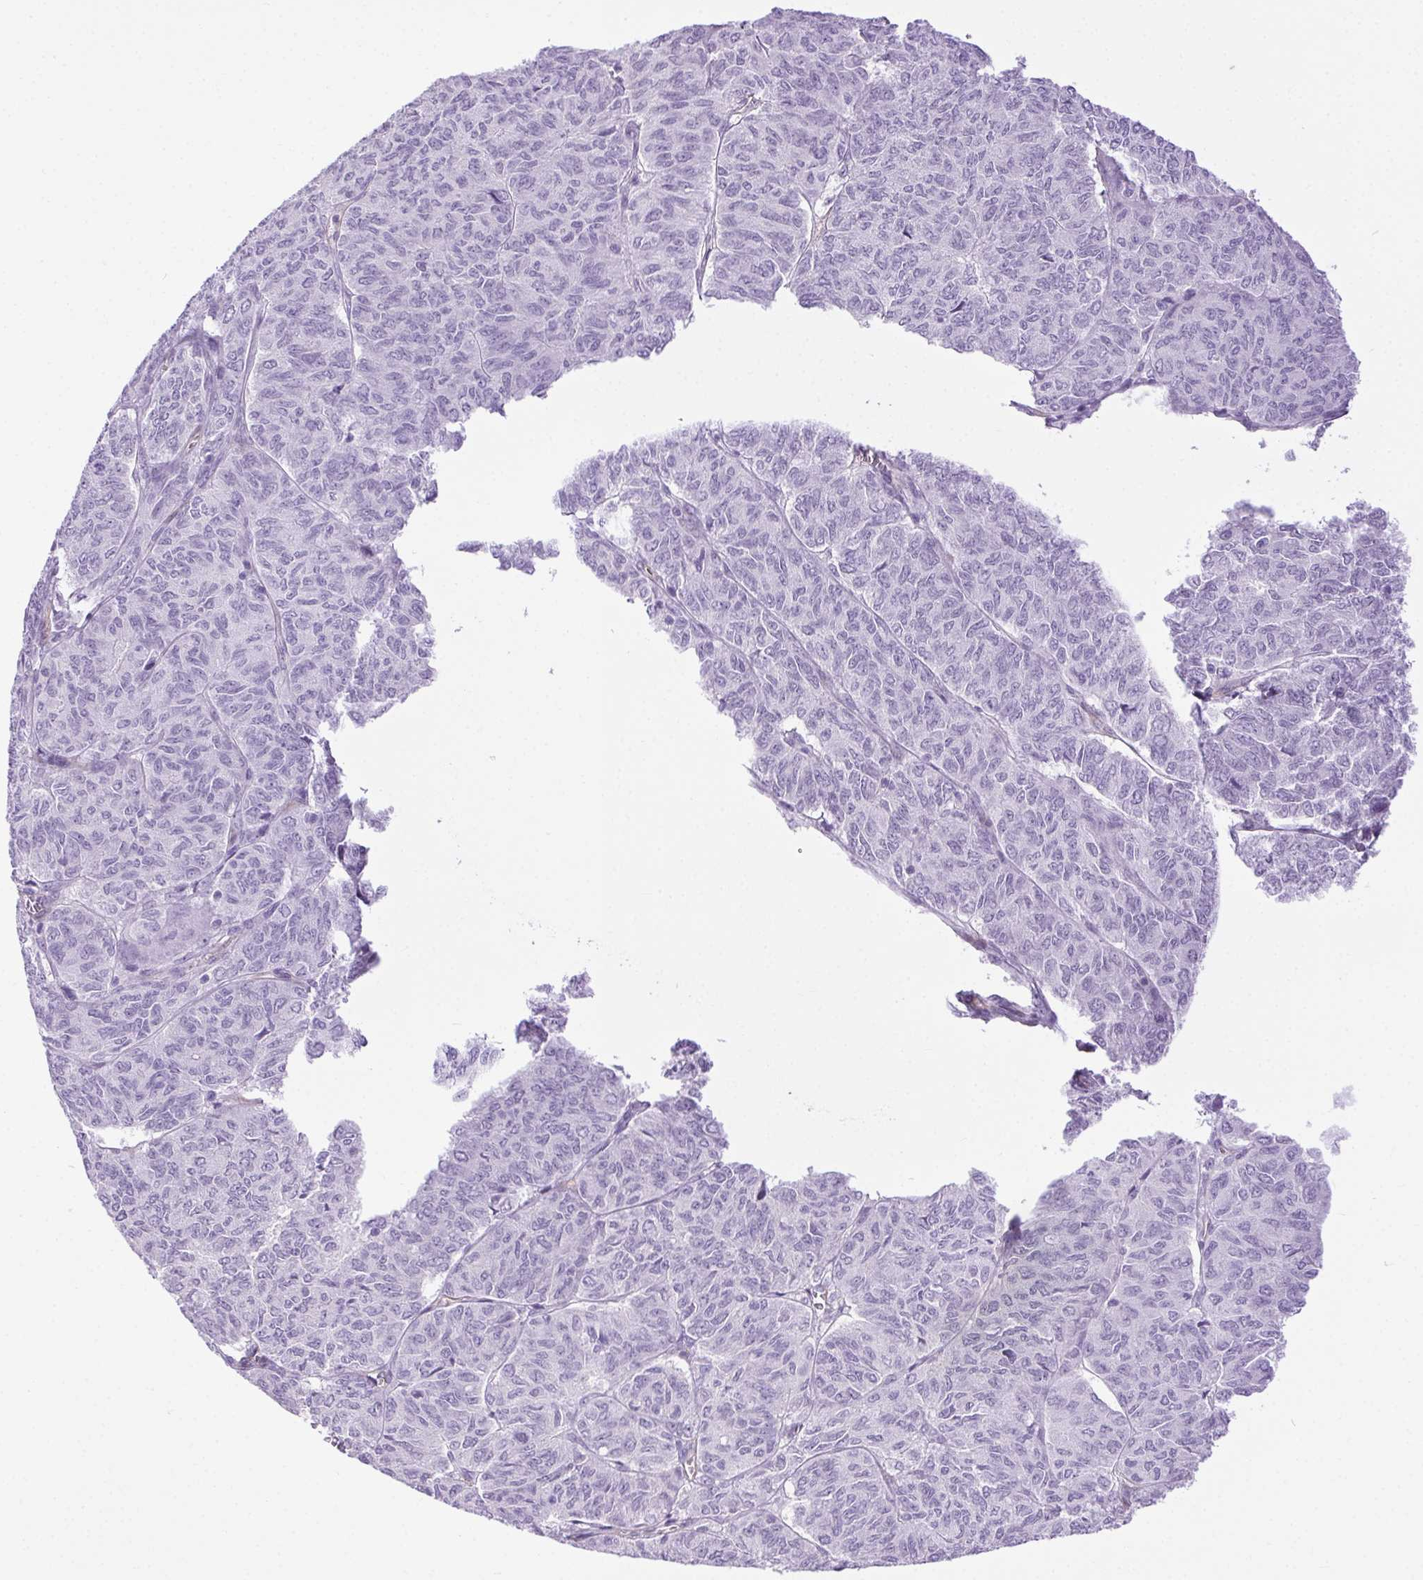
{"staining": {"intensity": "negative", "quantity": "none", "location": "none"}, "tissue": "ovarian cancer", "cell_type": "Tumor cells", "image_type": "cancer", "snomed": [{"axis": "morphology", "description": "Carcinoma, endometroid"}, {"axis": "topography", "description": "Ovary"}], "caption": "Ovarian endometroid carcinoma was stained to show a protein in brown. There is no significant positivity in tumor cells.", "gene": "SHCBP1L", "patient": {"sex": "female", "age": 80}}